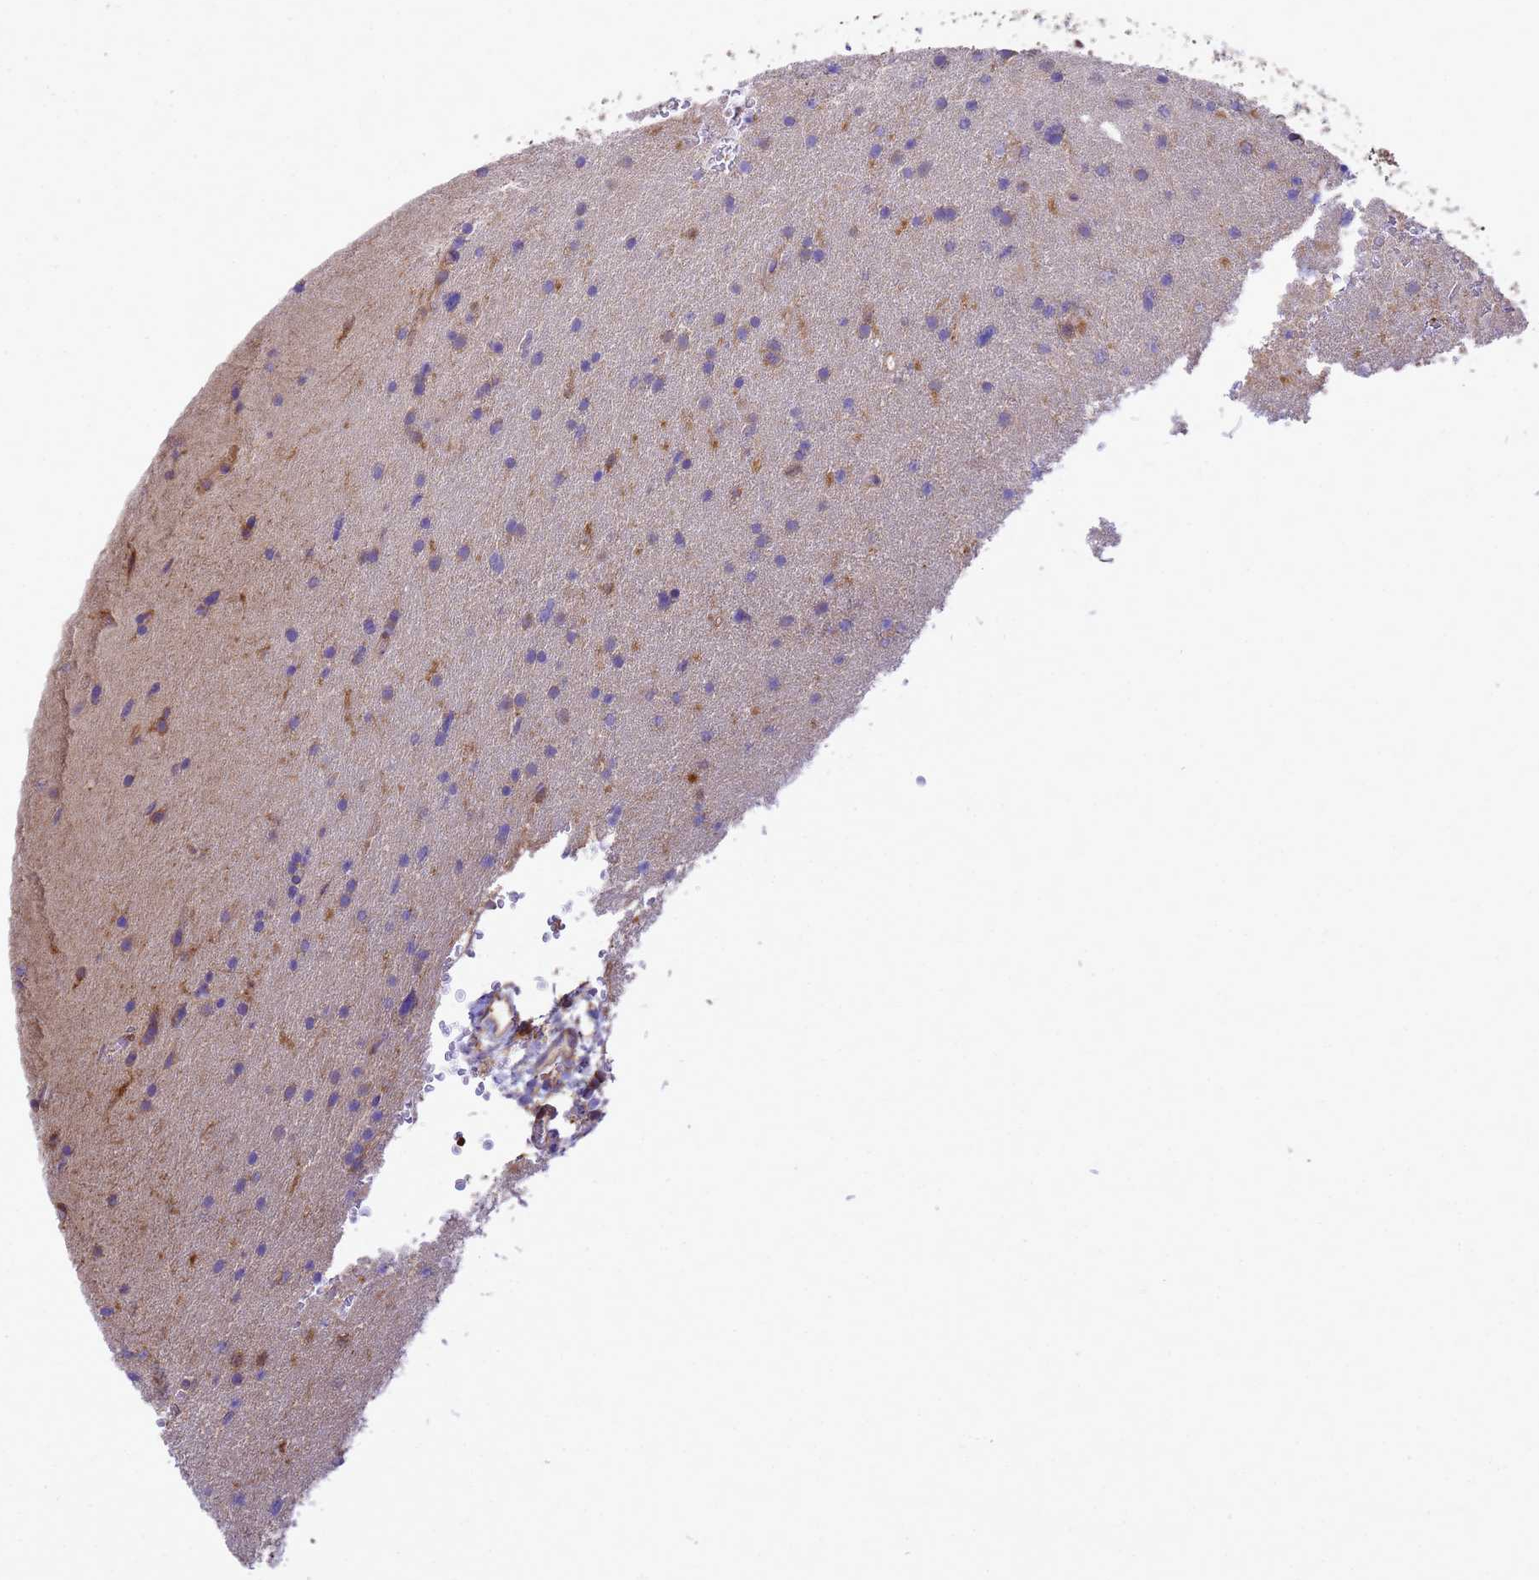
{"staining": {"intensity": "moderate", "quantity": "<25%", "location": "cytoplasmic/membranous"}, "tissue": "glioma", "cell_type": "Tumor cells", "image_type": "cancer", "snomed": [{"axis": "morphology", "description": "Glioma, malignant, High grade"}, {"axis": "topography", "description": "Cerebral cortex"}], "caption": "Protein expression analysis of human malignant high-grade glioma reveals moderate cytoplasmic/membranous expression in about <25% of tumor cells. (IHC, brightfield microscopy, high magnification).", "gene": "ZNF235", "patient": {"sex": "female", "age": 36}}